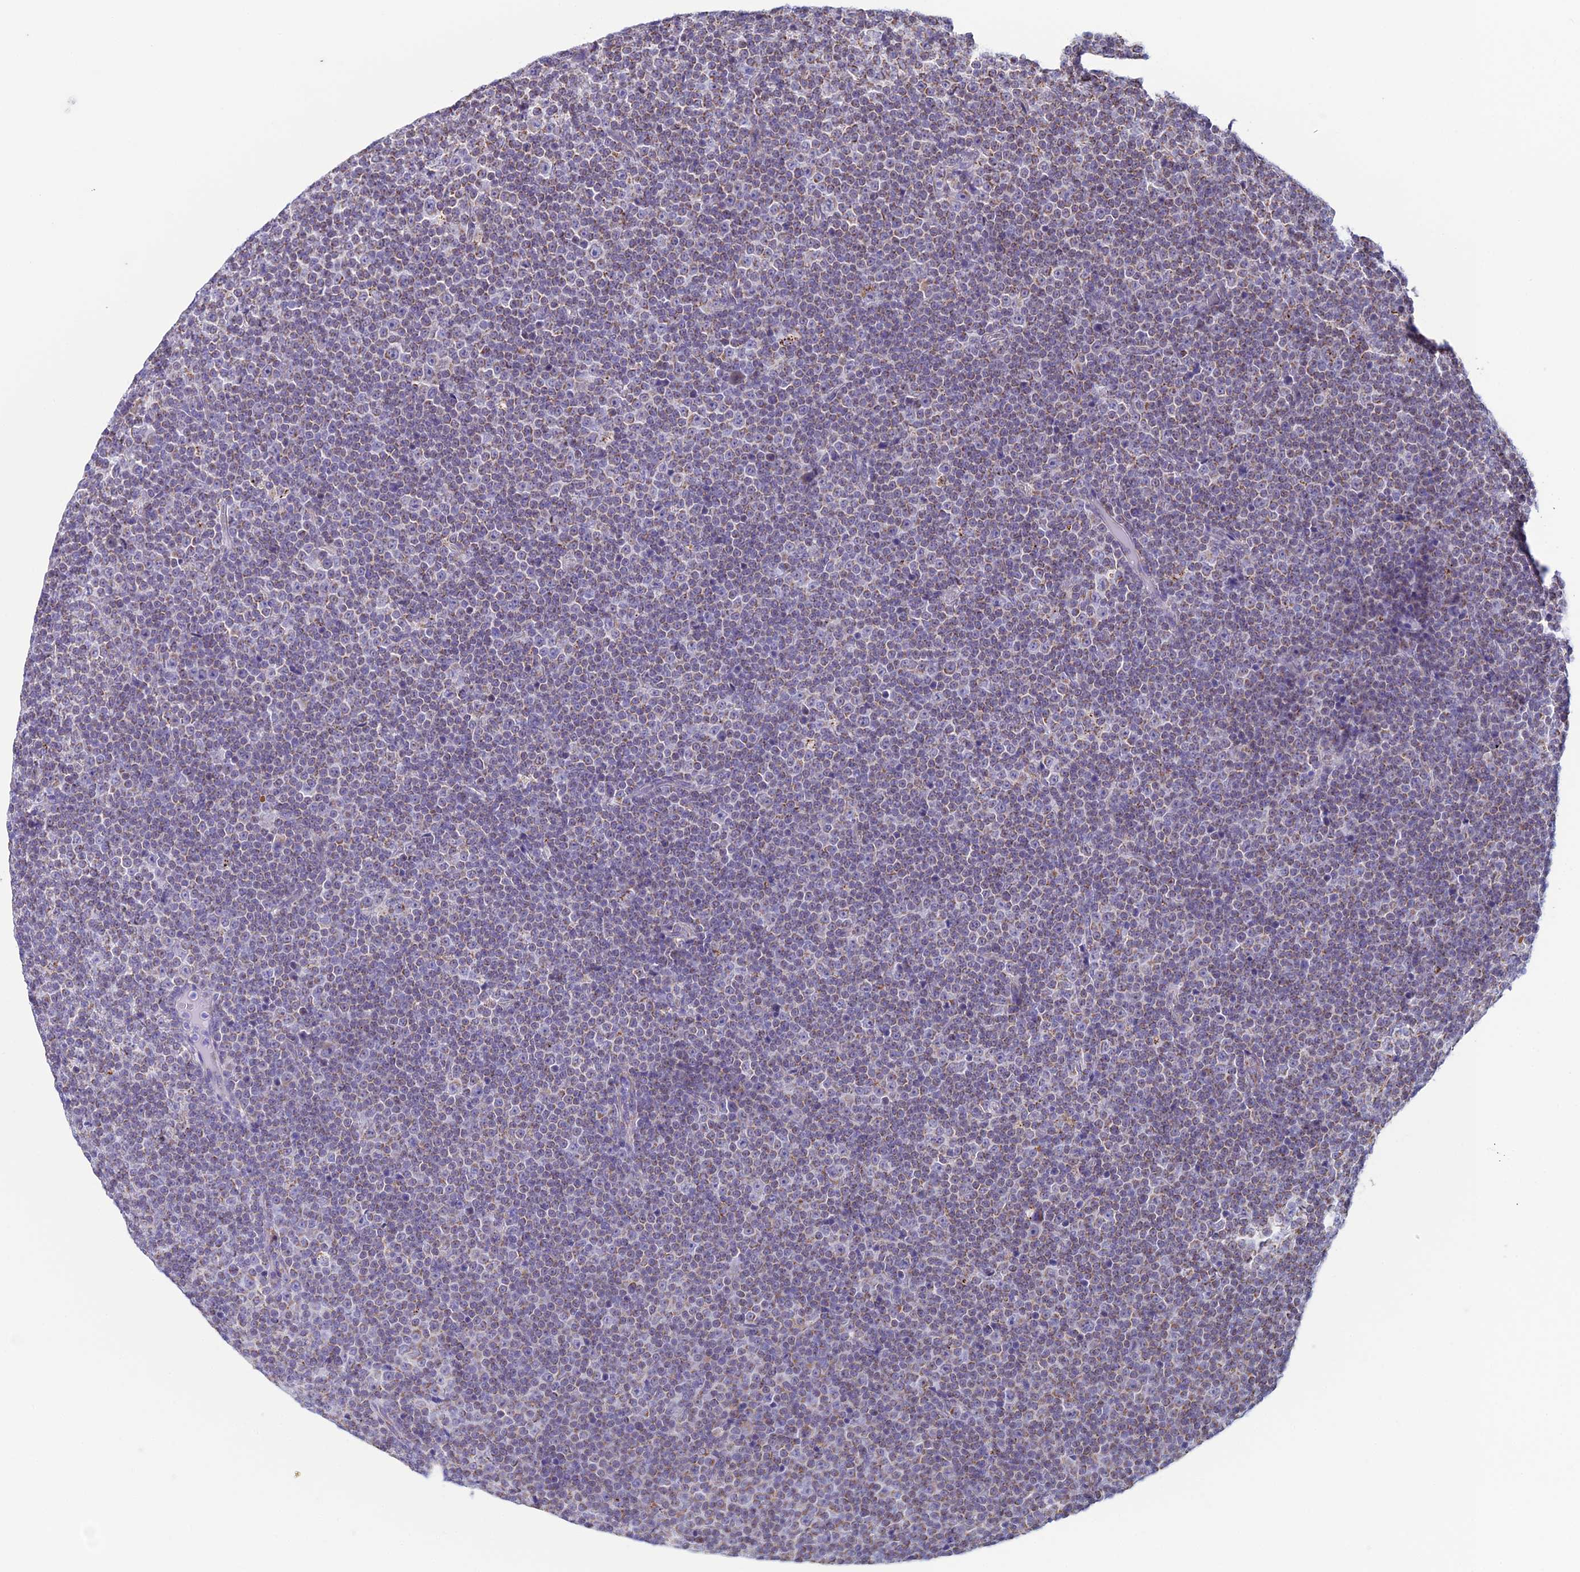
{"staining": {"intensity": "weak", "quantity": "25%-75%", "location": "cytoplasmic/membranous"}, "tissue": "lymphoma", "cell_type": "Tumor cells", "image_type": "cancer", "snomed": [{"axis": "morphology", "description": "Malignant lymphoma, non-Hodgkin's type, Low grade"}, {"axis": "topography", "description": "Lymph node"}], "caption": "Lymphoma tissue shows weak cytoplasmic/membranous expression in about 25%-75% of tumor cells", "gene": "ZNG1B", "patient": {"sex": "female", "age": 67}}